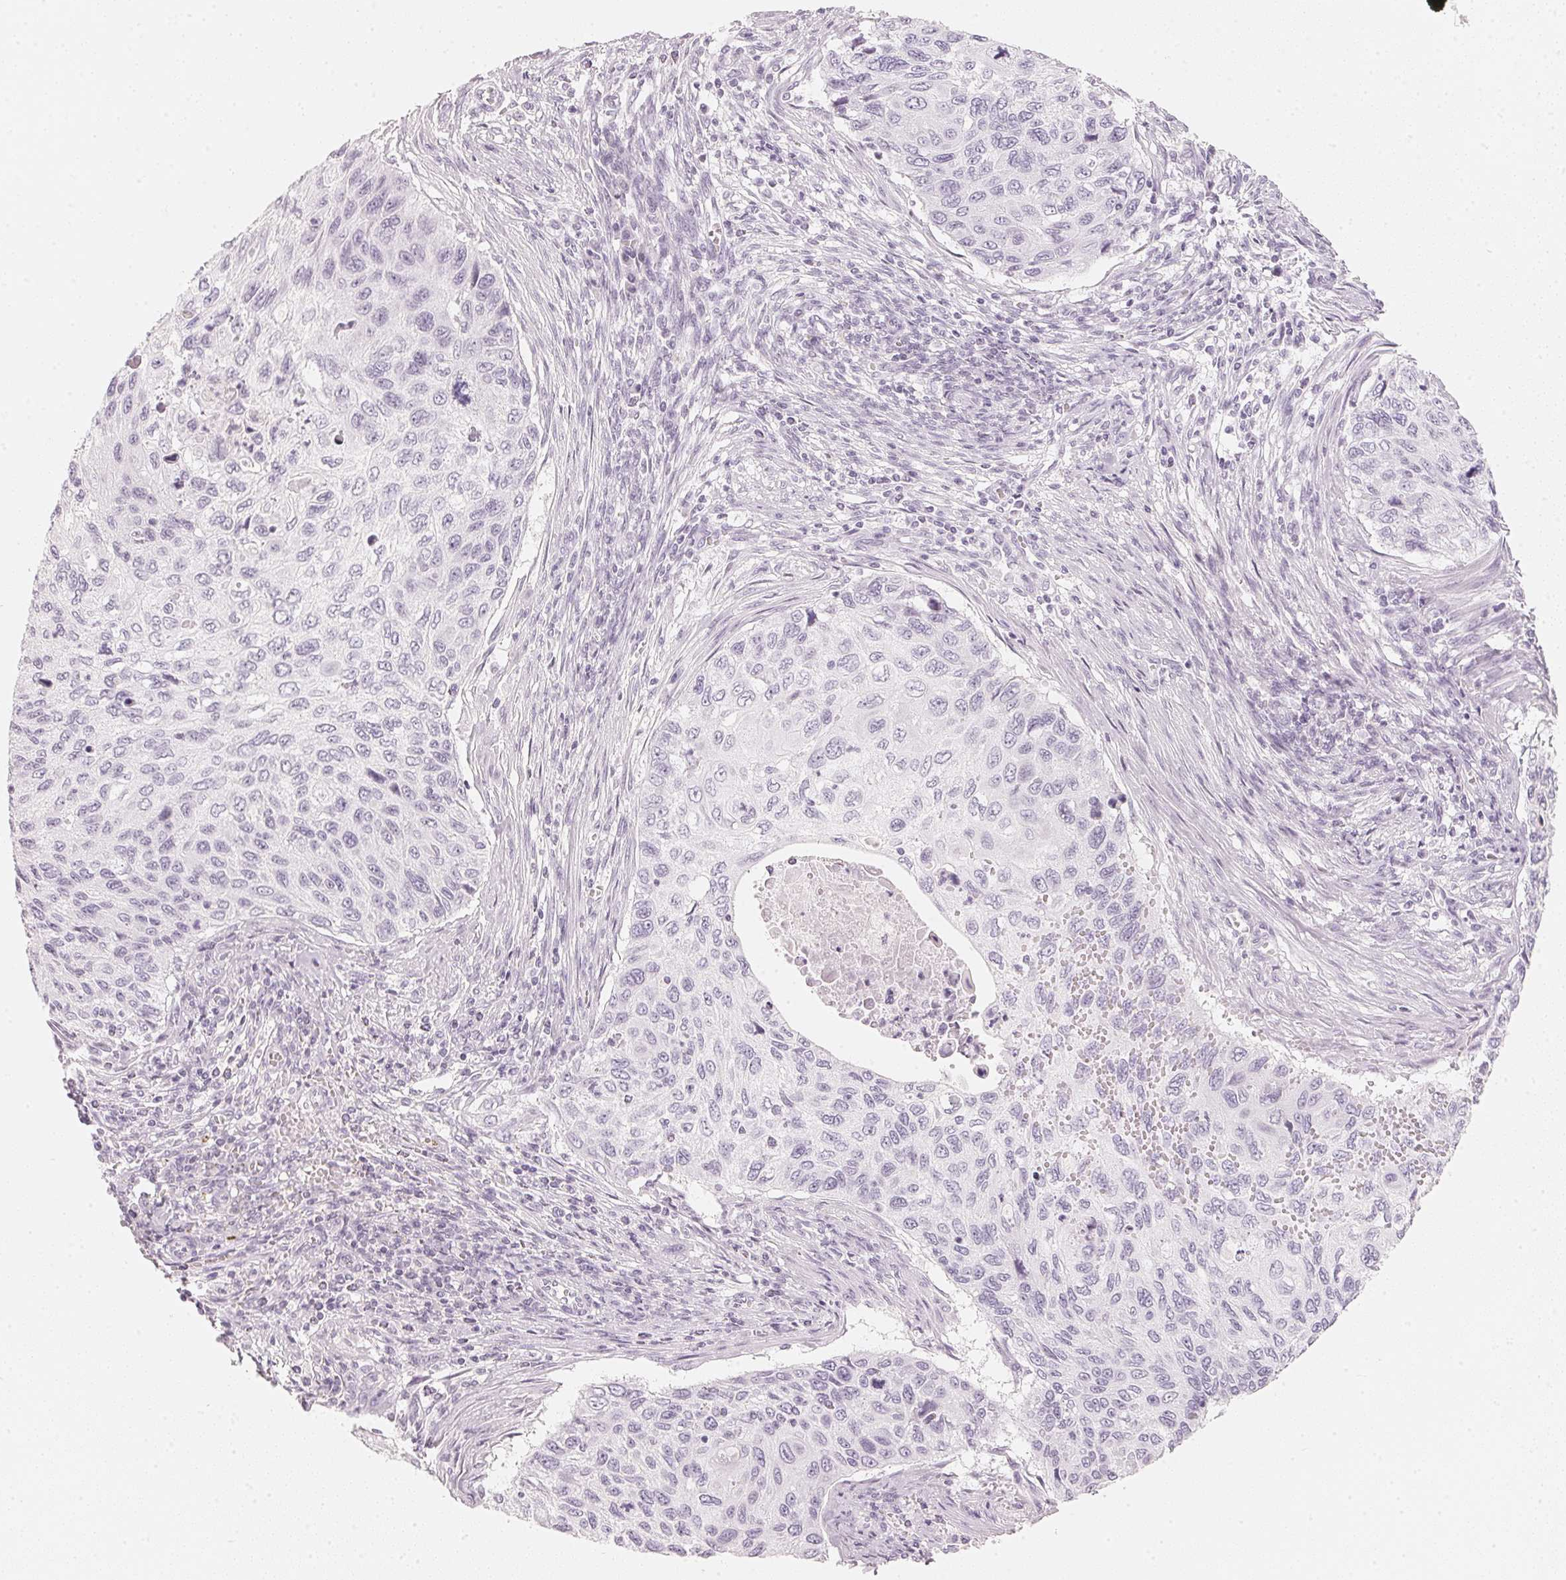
{"staining": {"intensity": "negative", "quantity": "none", "location": "none"}, "tissue": "cervical cancer", "cell_type": "Tumor cells", "image_type": "cancer", "snomed": [{"axis": "morphology", "description": "Squamous cell carcinoma, NOS"}, {"axis": "topography", "description": "Cervix"}], "caption": "A micrograph of human cervical squamous cell carcinoma is negative for staining in tumor cells.", "gene": "SLC22A8", "patient": {"sex": "female", "age": 70}}